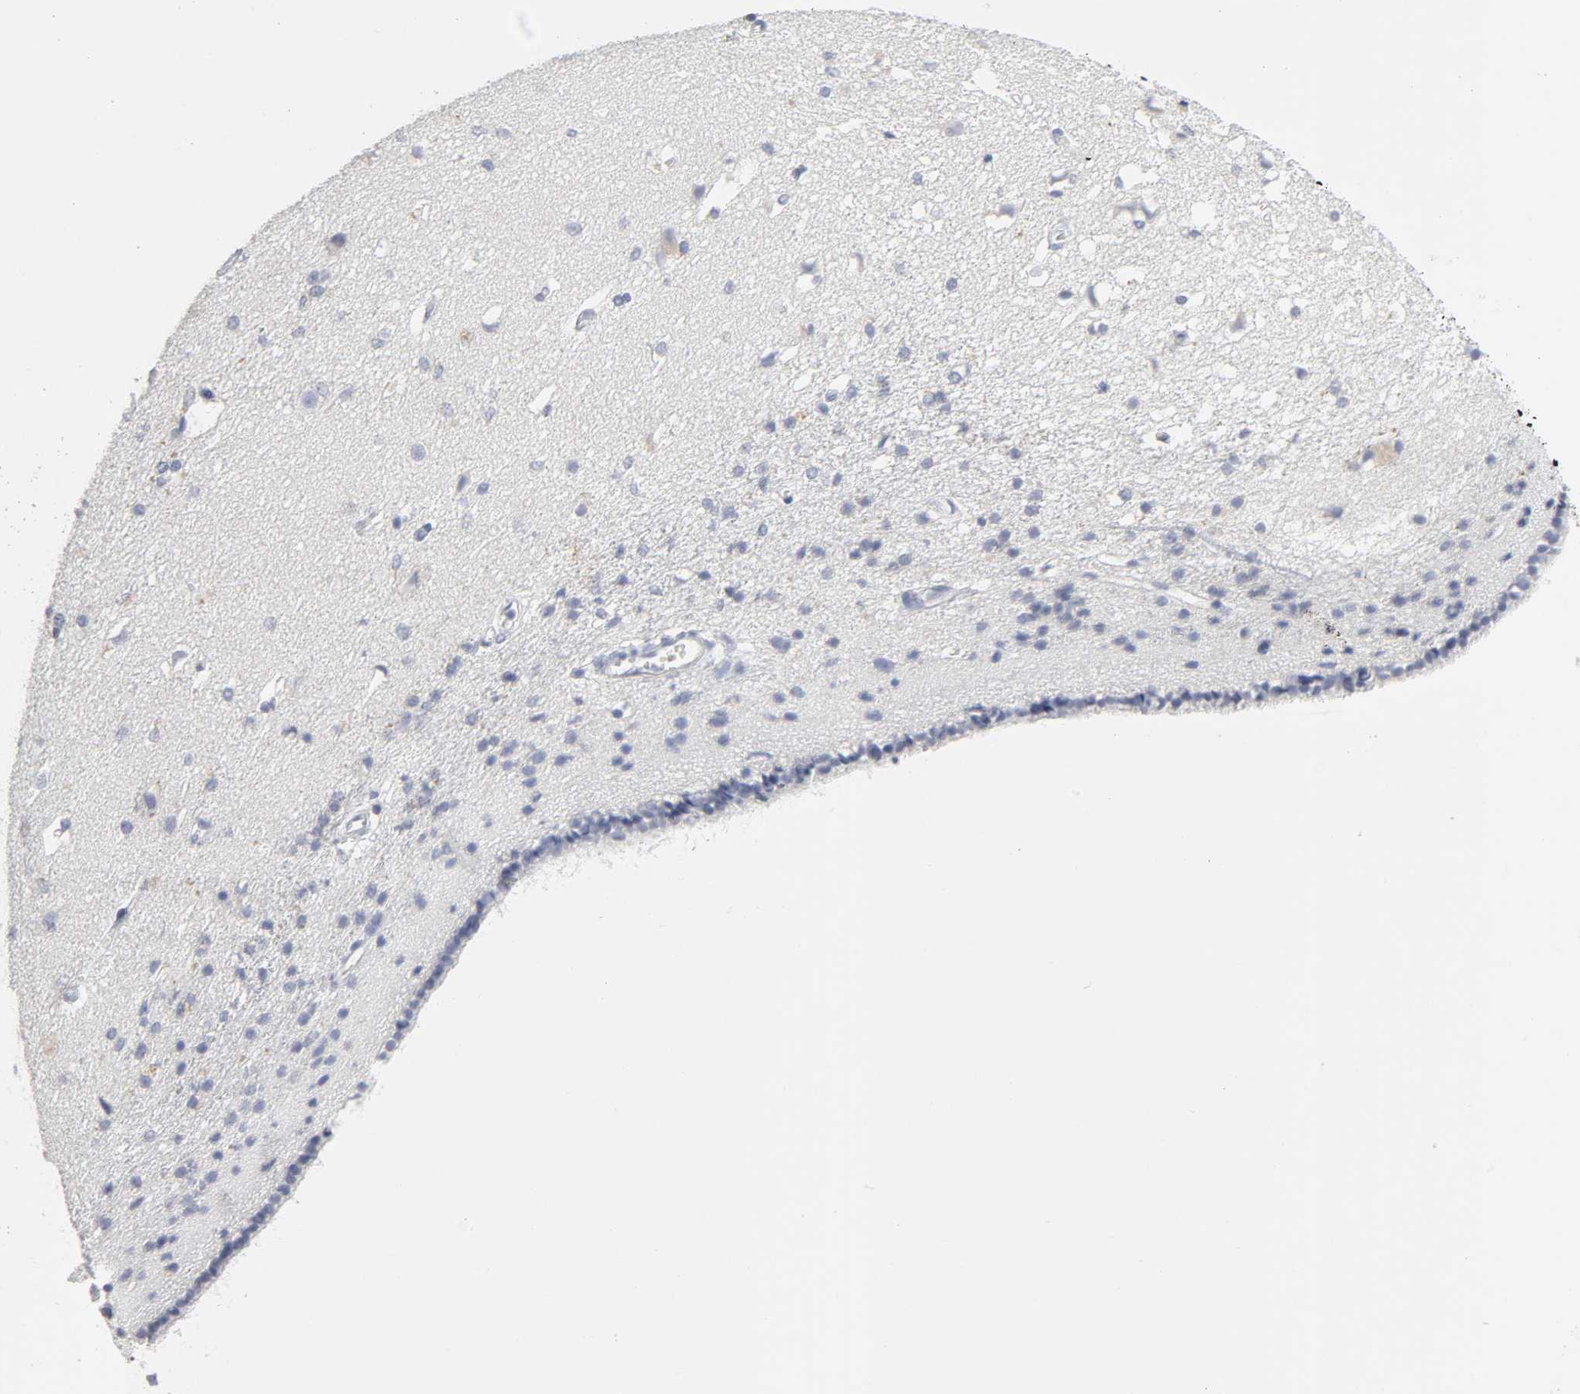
{"staining": {"intensity": "negative", "quantity": "none", "location": "none"}, "tissue": "caudate", "cell_type": "Glial cells", "image_type": "normal", "snomed": [{"axis": "morphology", "description": "Normal tissue, NOS"}, {"axis": "topography", "description": "Lateral ventricle wall"}], "caption": "Protein analysis of normal caudate exhibits no significant staining in glial cells.", "gene": "SLCO1B3", "patient": {"sex": "female", "age": 19}}